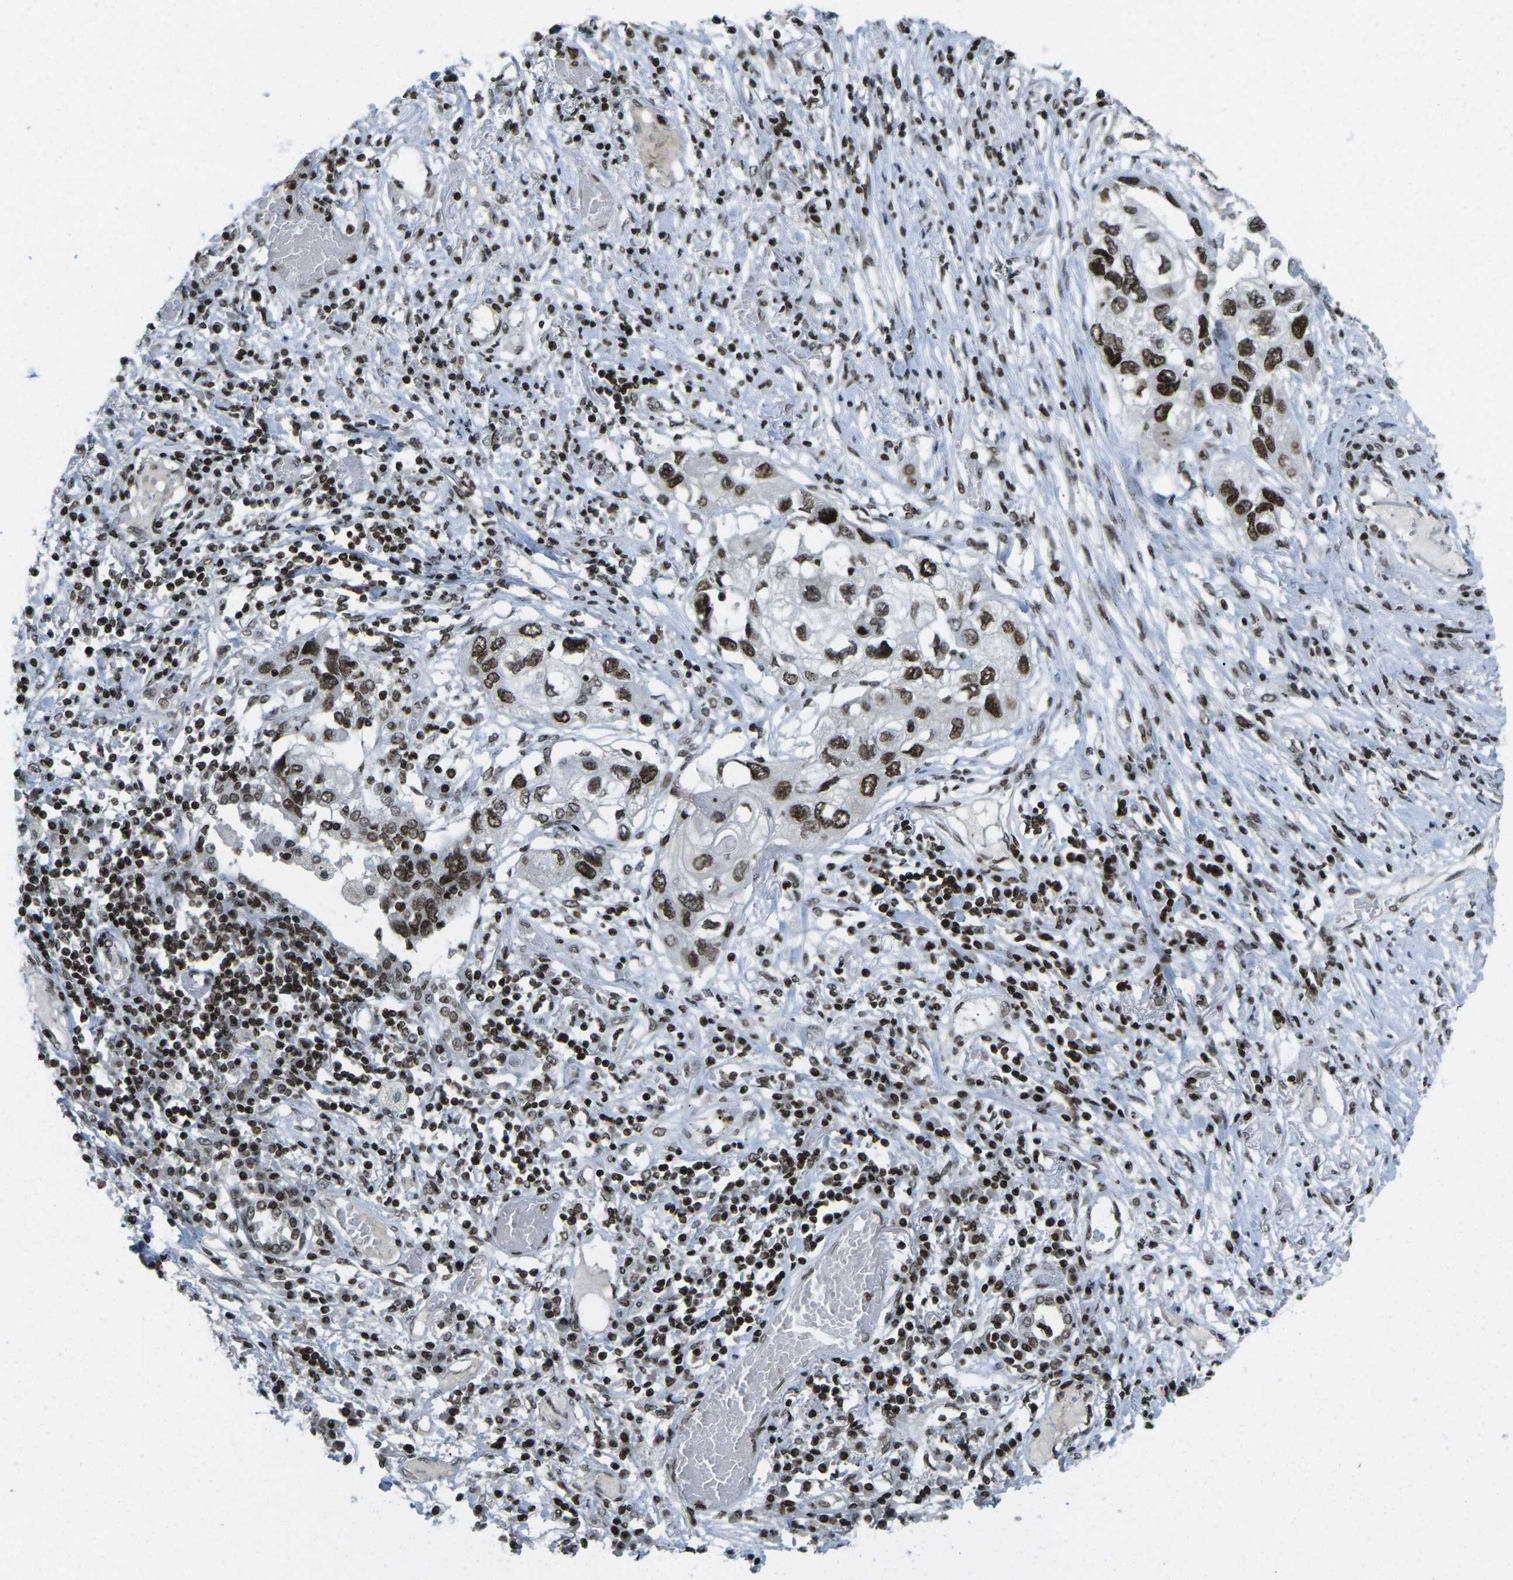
{"staining": {"intensity": "strong", "quantity": ">75%", "location": "nuclear"}, "tissue": "lung cancer", "cell_type": "Tumor cells", "image_type": "cancer", "snomed": [{"axis": "morphology", "description": "Squamous cell carcinoma, NOS"}, {"axis": "topography", "description": "Lung"}], "caption": "A high-resolution micrograph shows IHC staining of lung cancer, which demonstrates strong nuclear expression in about >75% of tumor cells.", "gene": "EME1", "patient": {"sex": "male", "age": 71}}